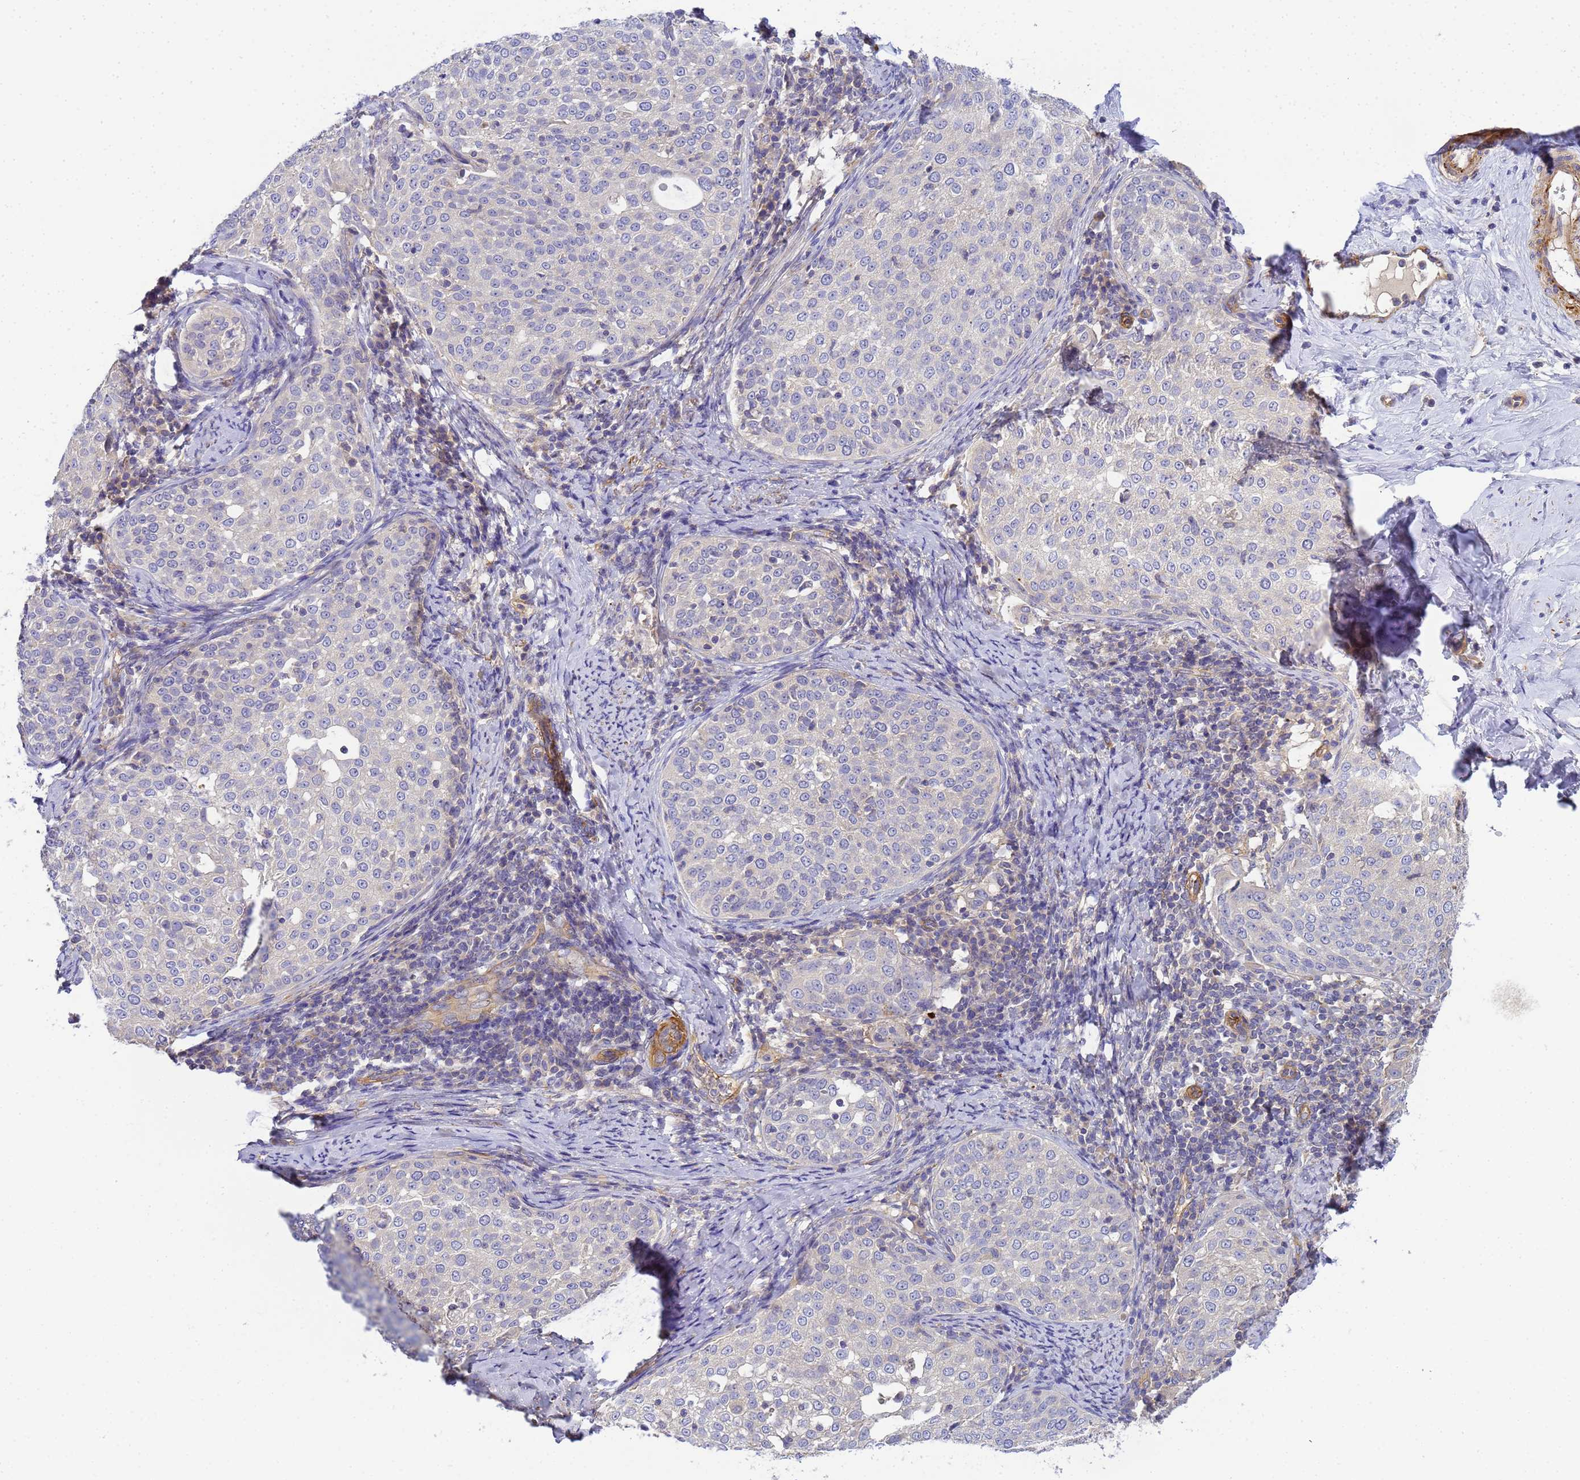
{"staining": {"intensity": "negative", "quantity": "none", "location": "none"}, "tissue": "cervical cancer", "cell_type": "Tumor cells", "image_type": "cancer", "snomed": [{"axis": "morphology", "description": "Squamous cell carcinoma, NOS"}, {"axis": "topography", "description": "Cervix"}], "caption": "There is no significant staining in tumor cells of squamous cell carcinoma (cervical). (Brightfield microscopy of DAB (3,3'-diaminobenzidine) IHC at high magnification).", "gene": "MYL12A", "patient": {"sex": "female", "age": 57}}